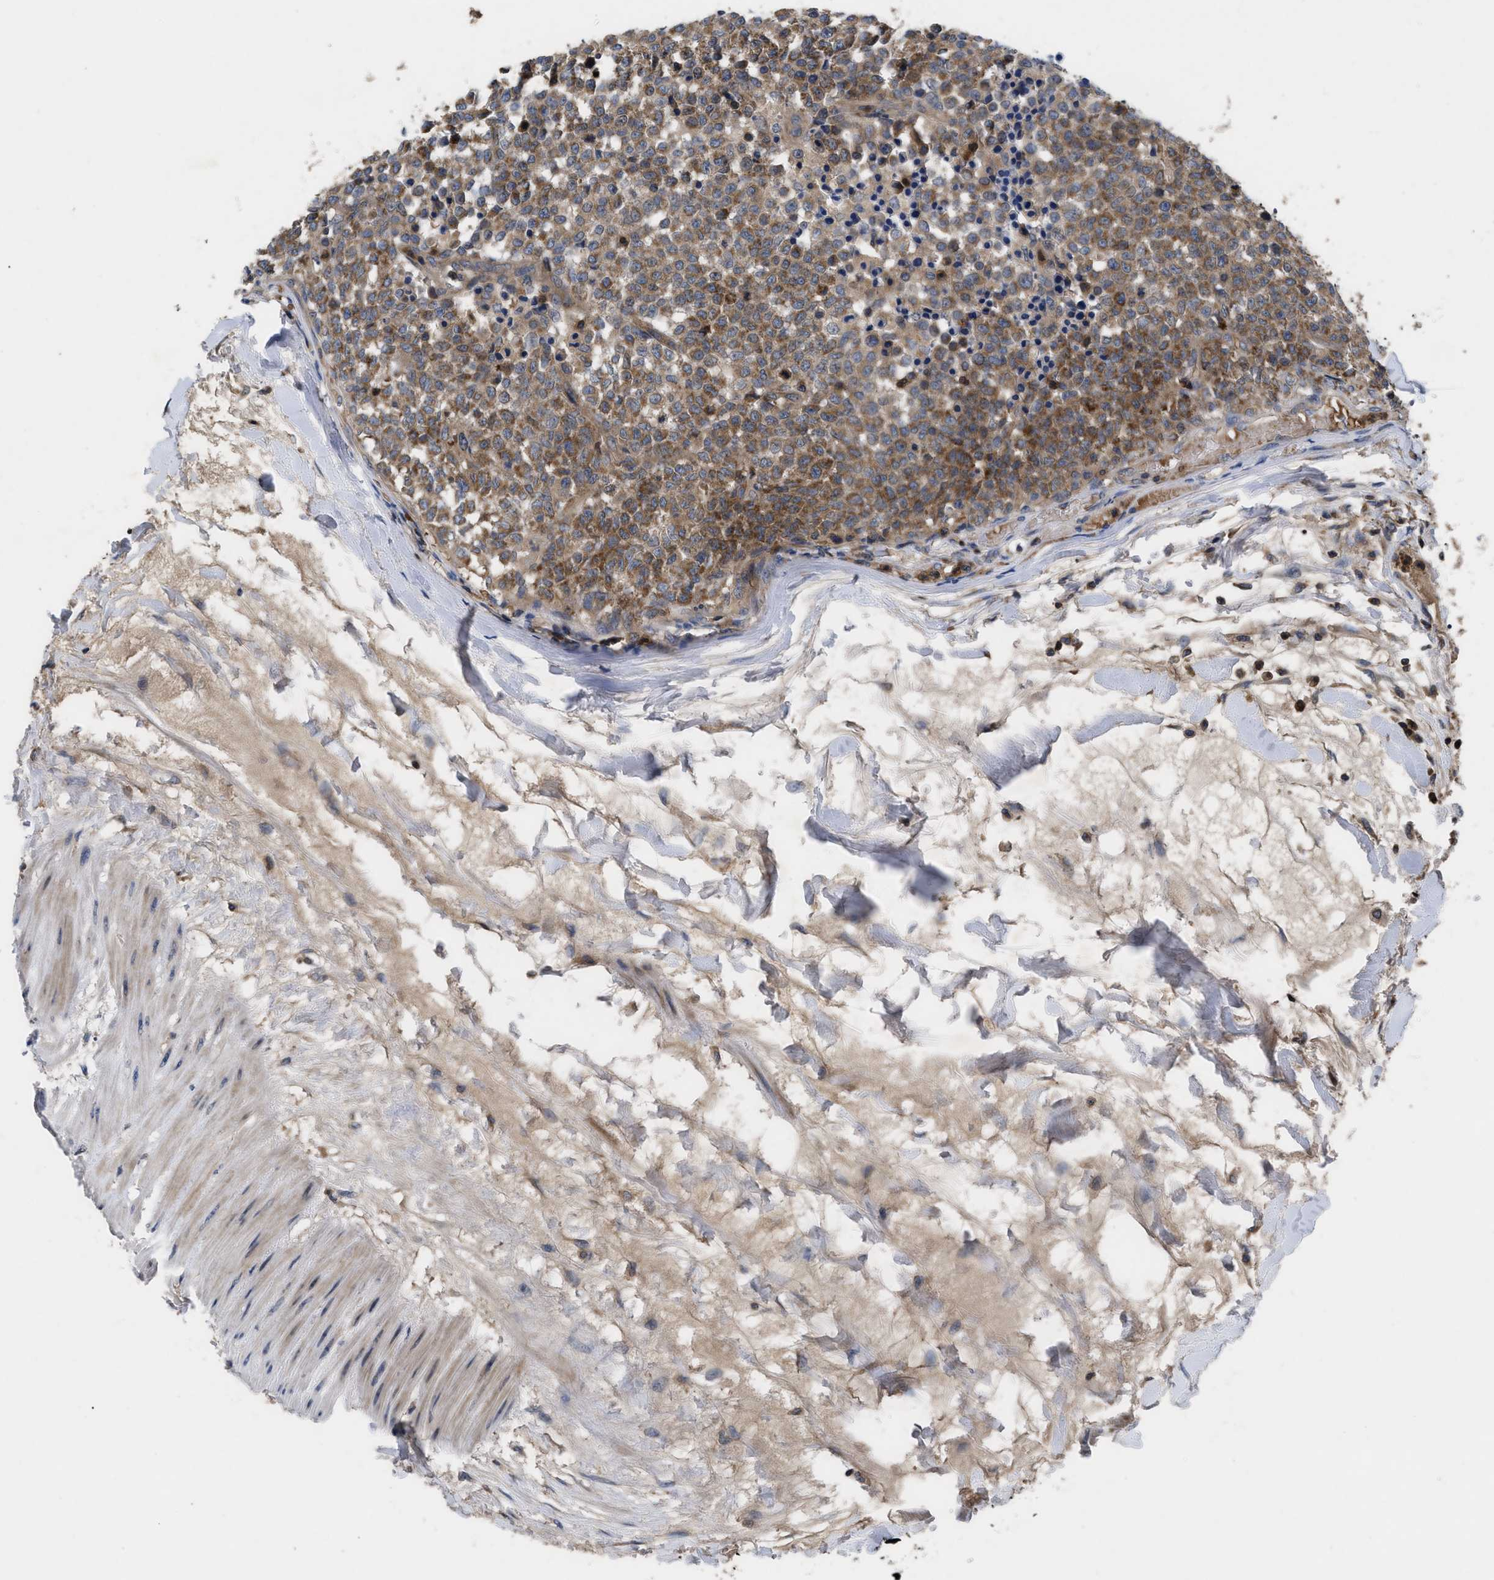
{"staining": {"intensity": "moderate", "quantity": ">75%", "location": "cytoplasmic/membranous"}, "tissue": "testis cancer", "cell_type": "Tumor cells", "image_type": "cancer", "snomed": [{"axis": "morphology", "description": "Seminoma, NOS"}, {"axis": "topography", "description": "Testis"}], "caption": "Tumor cells demonstrate medium levels of moderate cytoplasmic/membranous staining in about >75% of cells in human testis cancer. Nuclei are stained in blue.", "gene": "YBEY", "patient": {"sex": "male", "age": 59}}